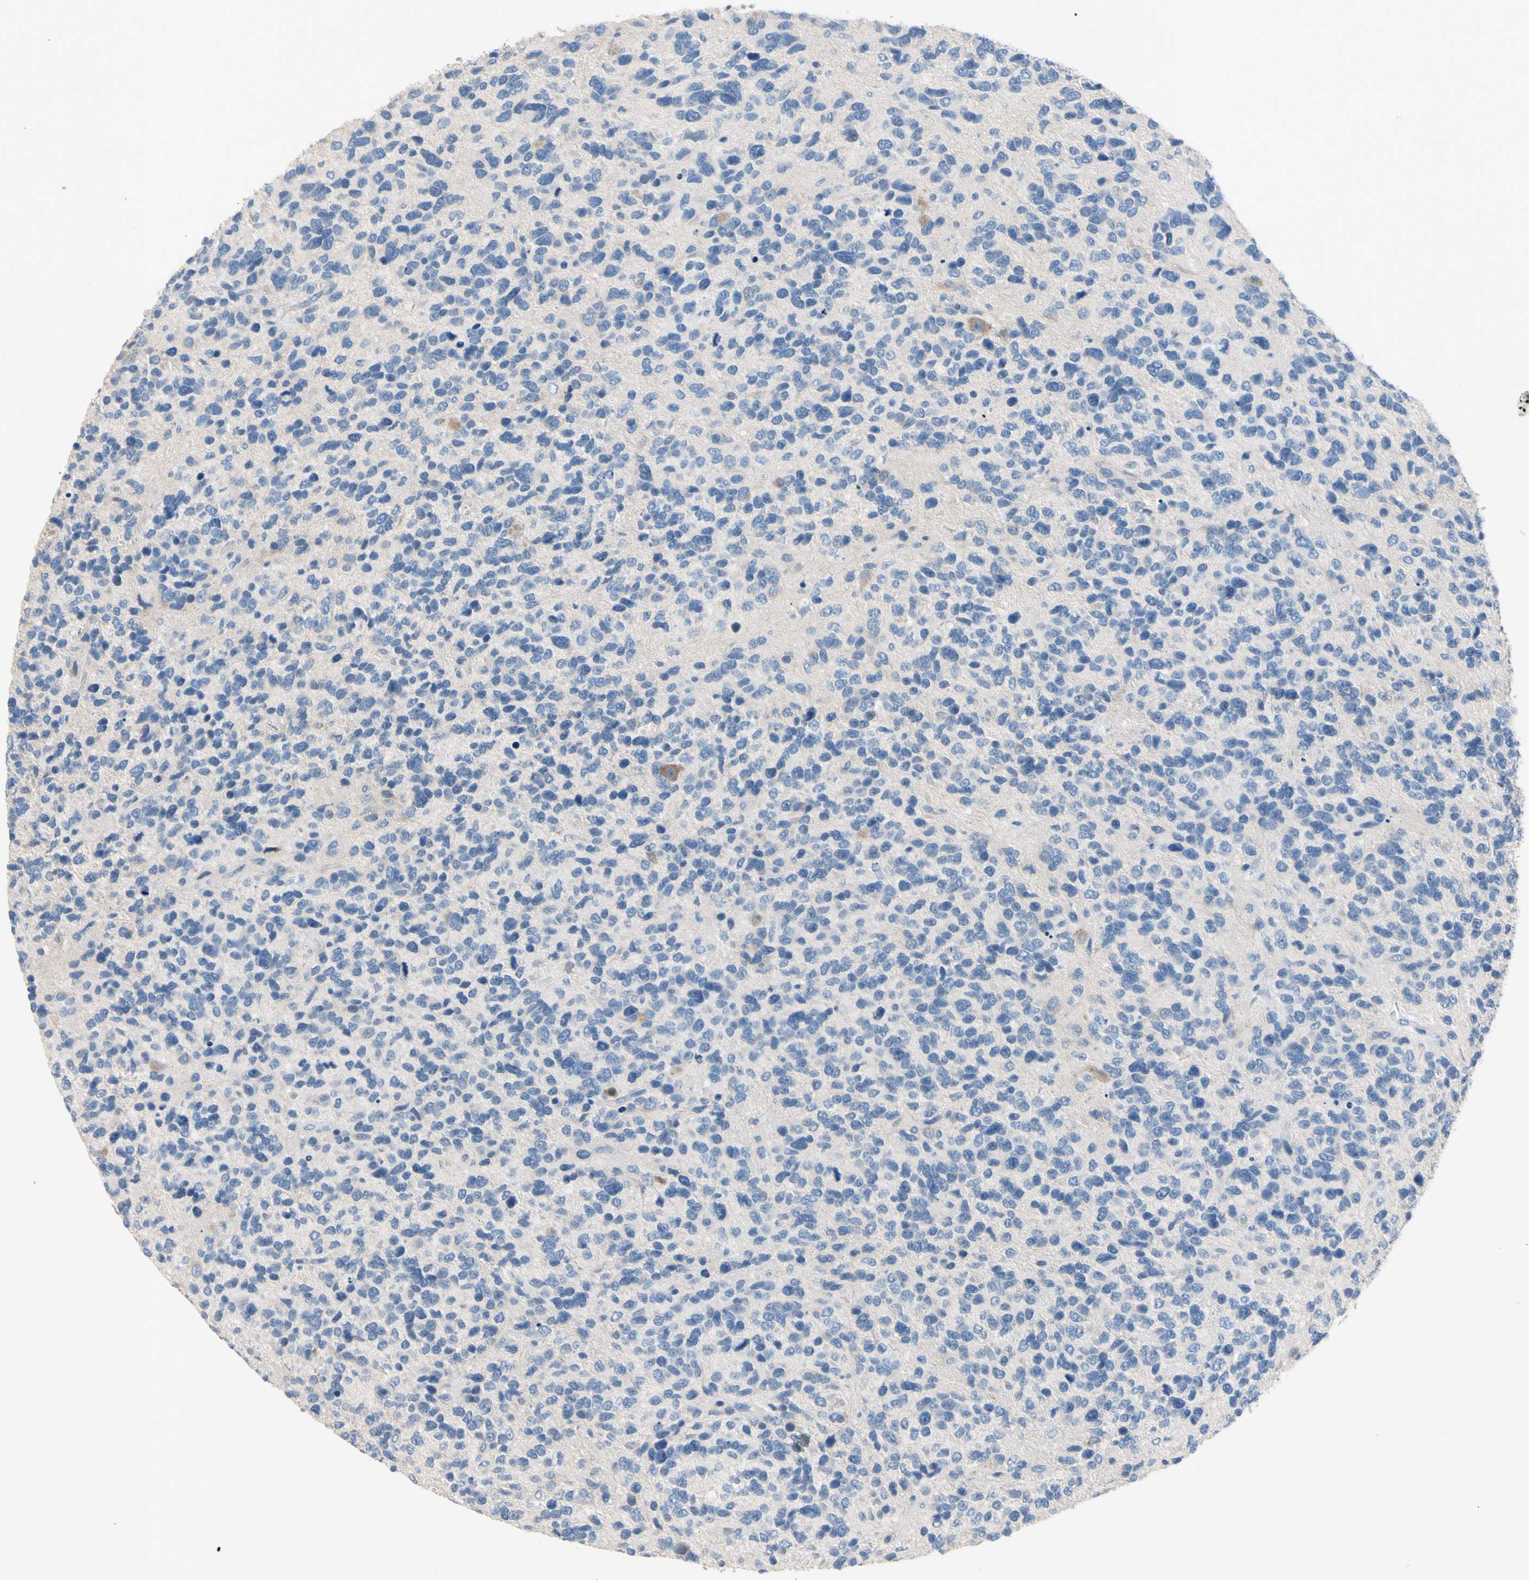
{"staining": {"intensity": "negative", "quantity": "none", "location": "none"}, "tissue": "glioma", "cell_type": "Tumor cells", "image_type": "cancer", "snomed": [{"axis": "morphology", "description": "Glioma, malignant, High grade"}, {"axis": "topography", "description": "Brain"}], "caption": "IHC micrograph of neoplastic tissue: high-grade glioma (malignant) stained with DAB demonstrates no significant protein positivity in tumor cells.", "gene": "MARK1", "patient": {"sex": "female", "age": 58}}